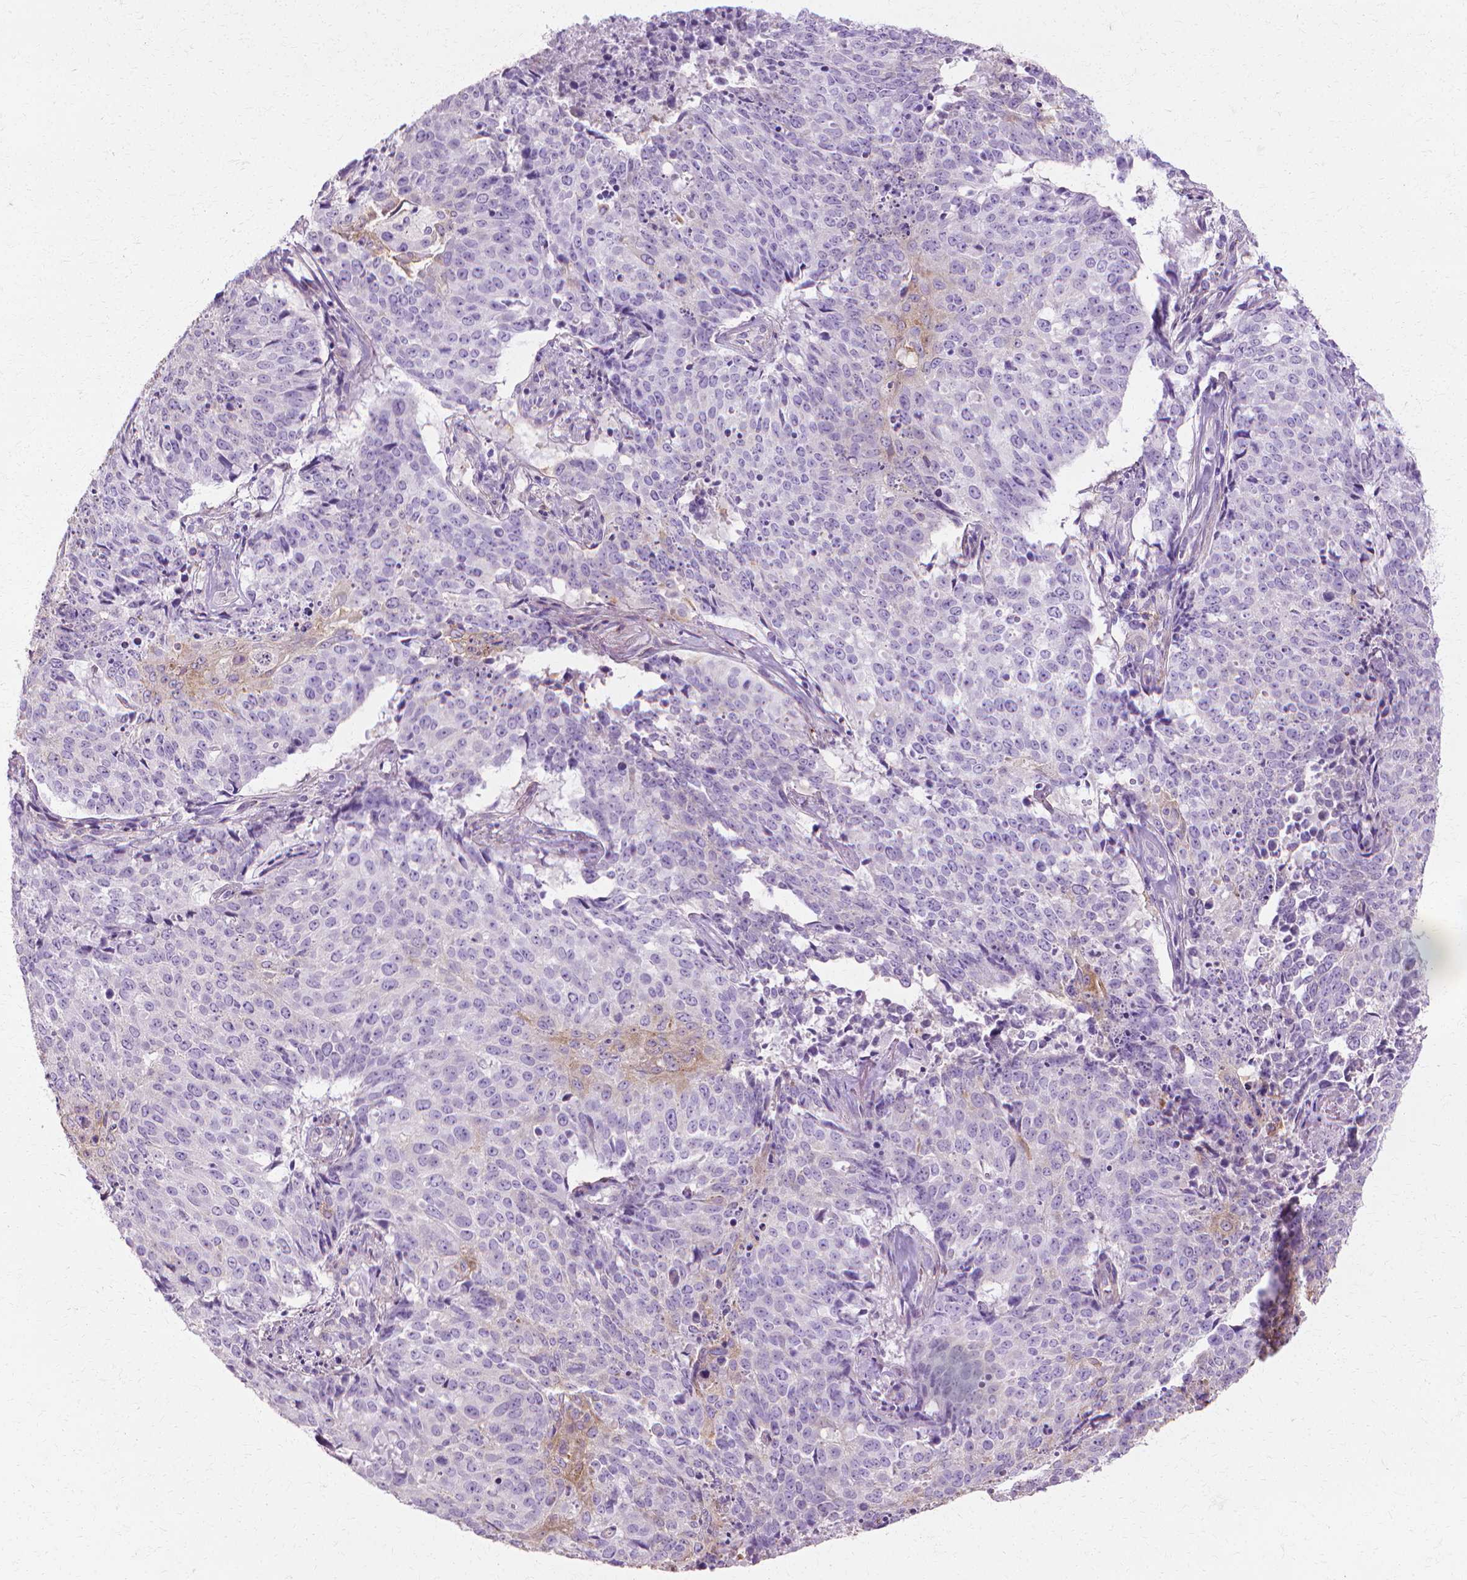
{"staining": {"intensity": "negative", "quantity": "none", "location": "none"}, "tissue": "lung cancer", "cell_type": "Tumor cells", "image_type": "cancer", "snomed": [{"axis": "morphology", "description": "Normal tissue, NOS"}, {"axis": "morphology", "description": "Squamous cell carcinoma, NOS"}, {"axis": "topography", "description": "Bronchus"}, {"axis": "topography", "description": "Lung"}], "caption": "Immunohistochemistry micrograph of neoplastic tissue: lung cancer stained with DAB shows no significant protein positivity in tumor cells.", "gene": "CFAP157", "patient": {"sex": "male", "age": 64}}